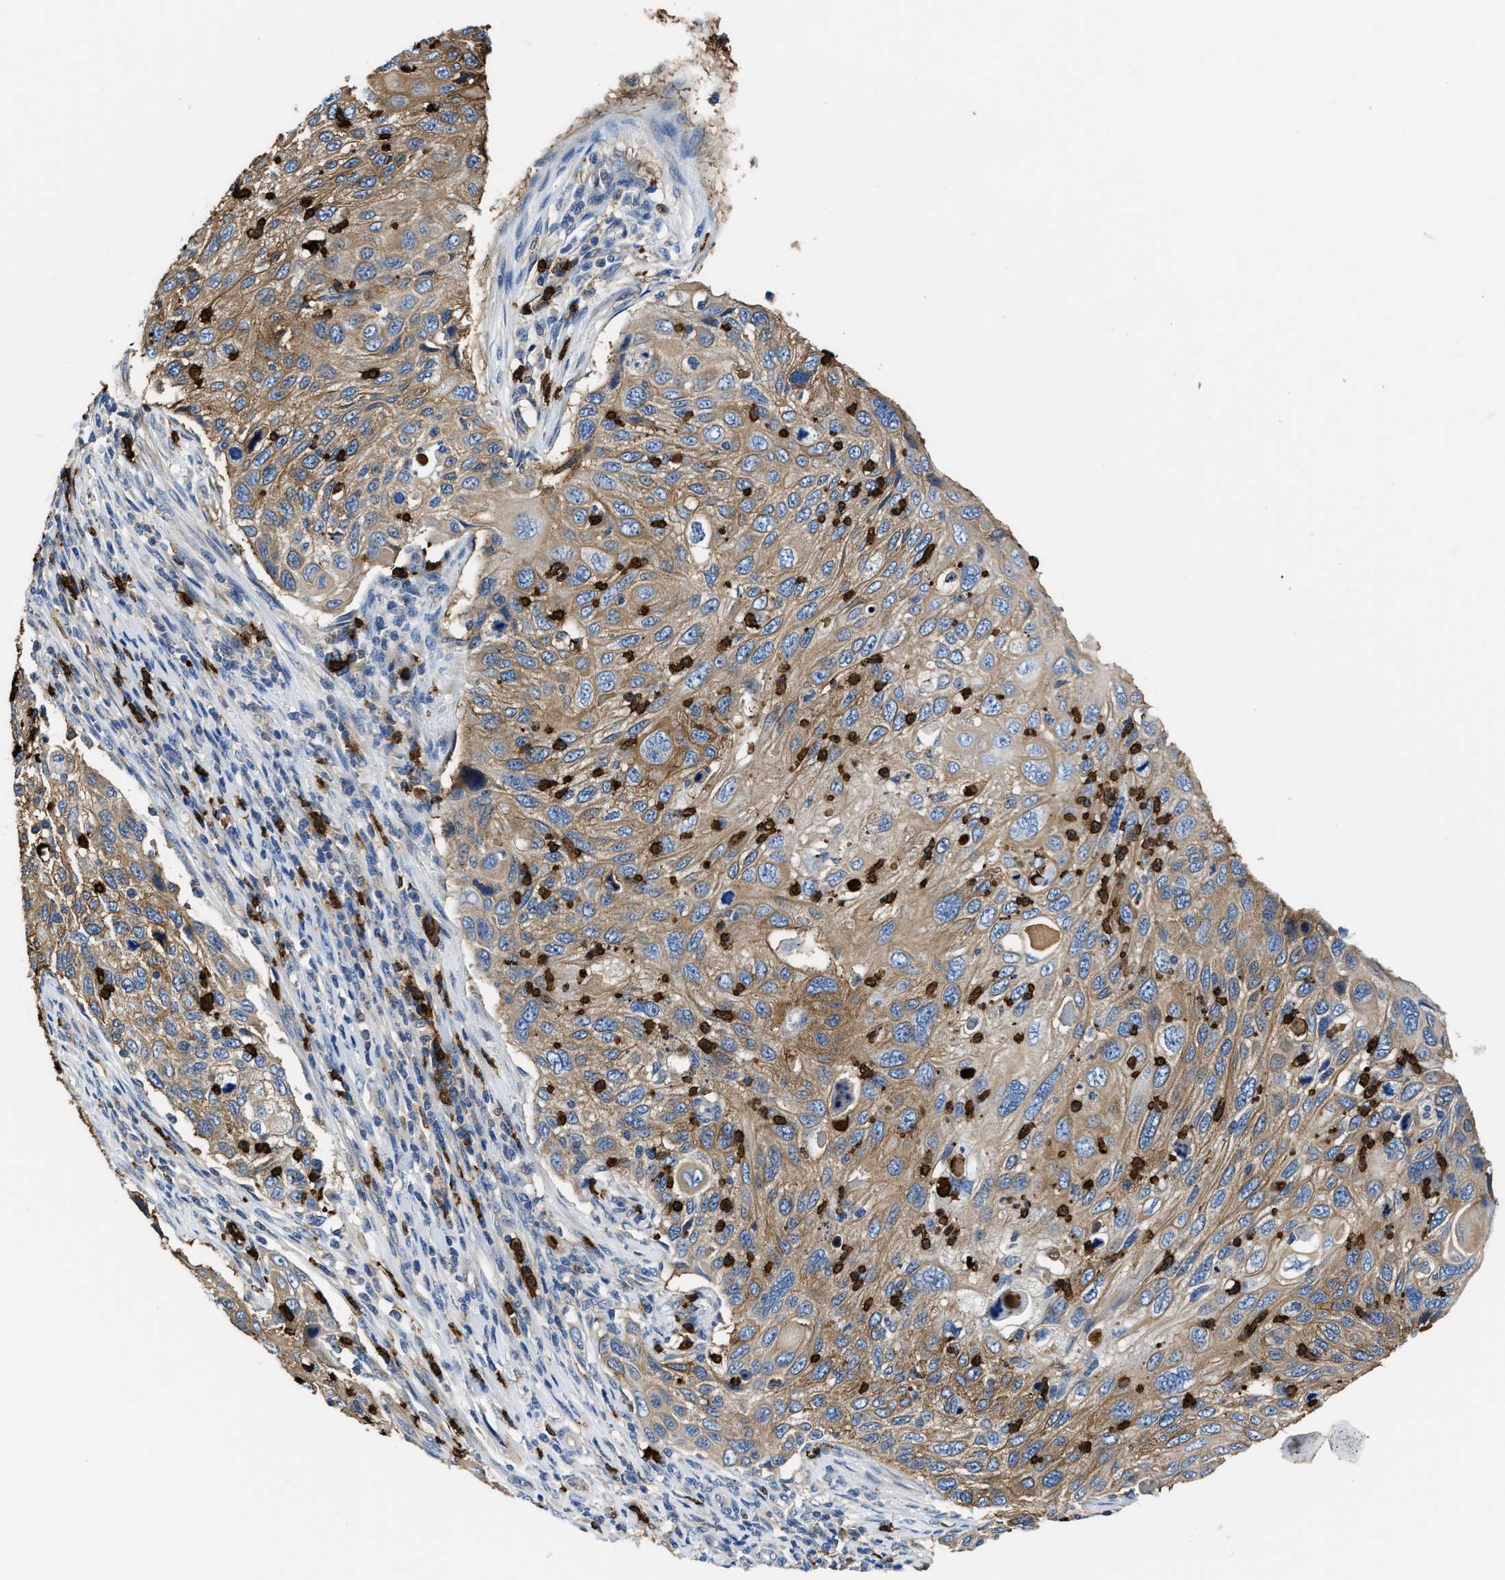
{"staining": {"intensity": "moderate", "quantity": ">75%", "location": "cytoplasmic/membranous"}, "tissue": "cervical cancer", "cell_type": "Tumor cells", "image_type": "cancer", "snomed": [{"axis": "morphology", "description": "Squamous cell carcinoma, NOS"}, {"axis": "topography", "description": "Cervix"}], "caption": "This is an image of IHC staining of cervical cancer (squamous cell carcinoma), which shows moderate positivity in the cytoplasmic/membranous of tumor cells.", "gene": "TRAF6", "patient": {"sex": "female", "age": 70}}